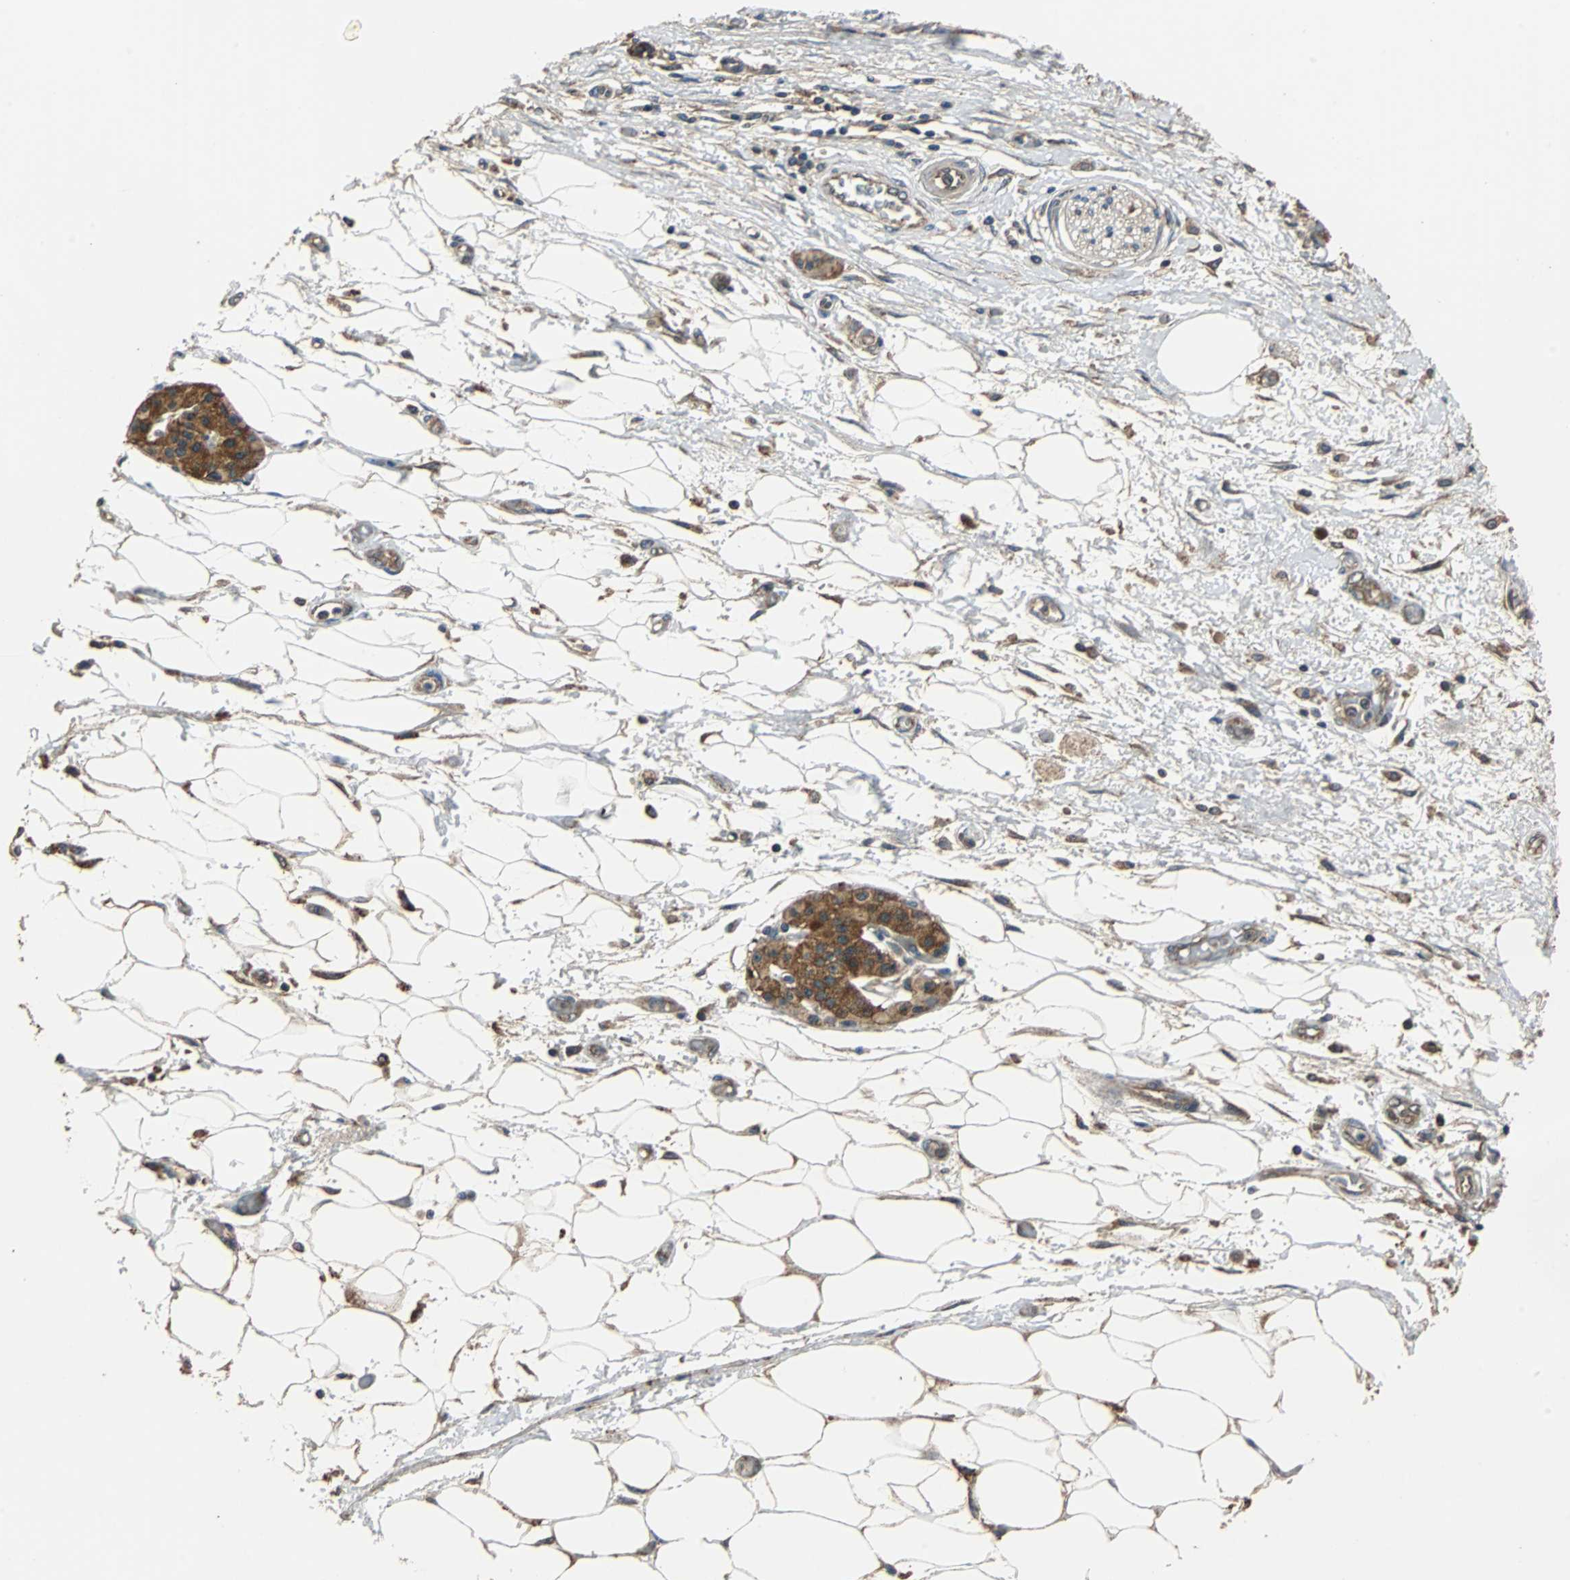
{"staining": {"intensity": "strong", "quantity": ">75%", "location": "cytoplasmic/membranous"}, "tissue": "pancreatic cancer", "cell_type": "Tumor cells", "image_type": "cancer", "snomed": [{"axis": "morphology", "description": "Adenocarcinoma, NOS"}, {"axis": "topography", "description": "Pancreas"}], "caption": "Immunohistochemistry (IHC) staining of pancreatic cancer, which exhibits high levels of strong cytoplasmic/membranous staining in approximately >75% of tumor cells indicating strong cytoplasmic/membranous protein staining. The staining was performed using DAB (brown) for protein detection and nuclei were counterstained in hematoxylin (blue).", "gene": "VBP1", "patient": {"sex": "male", "age": 79}}